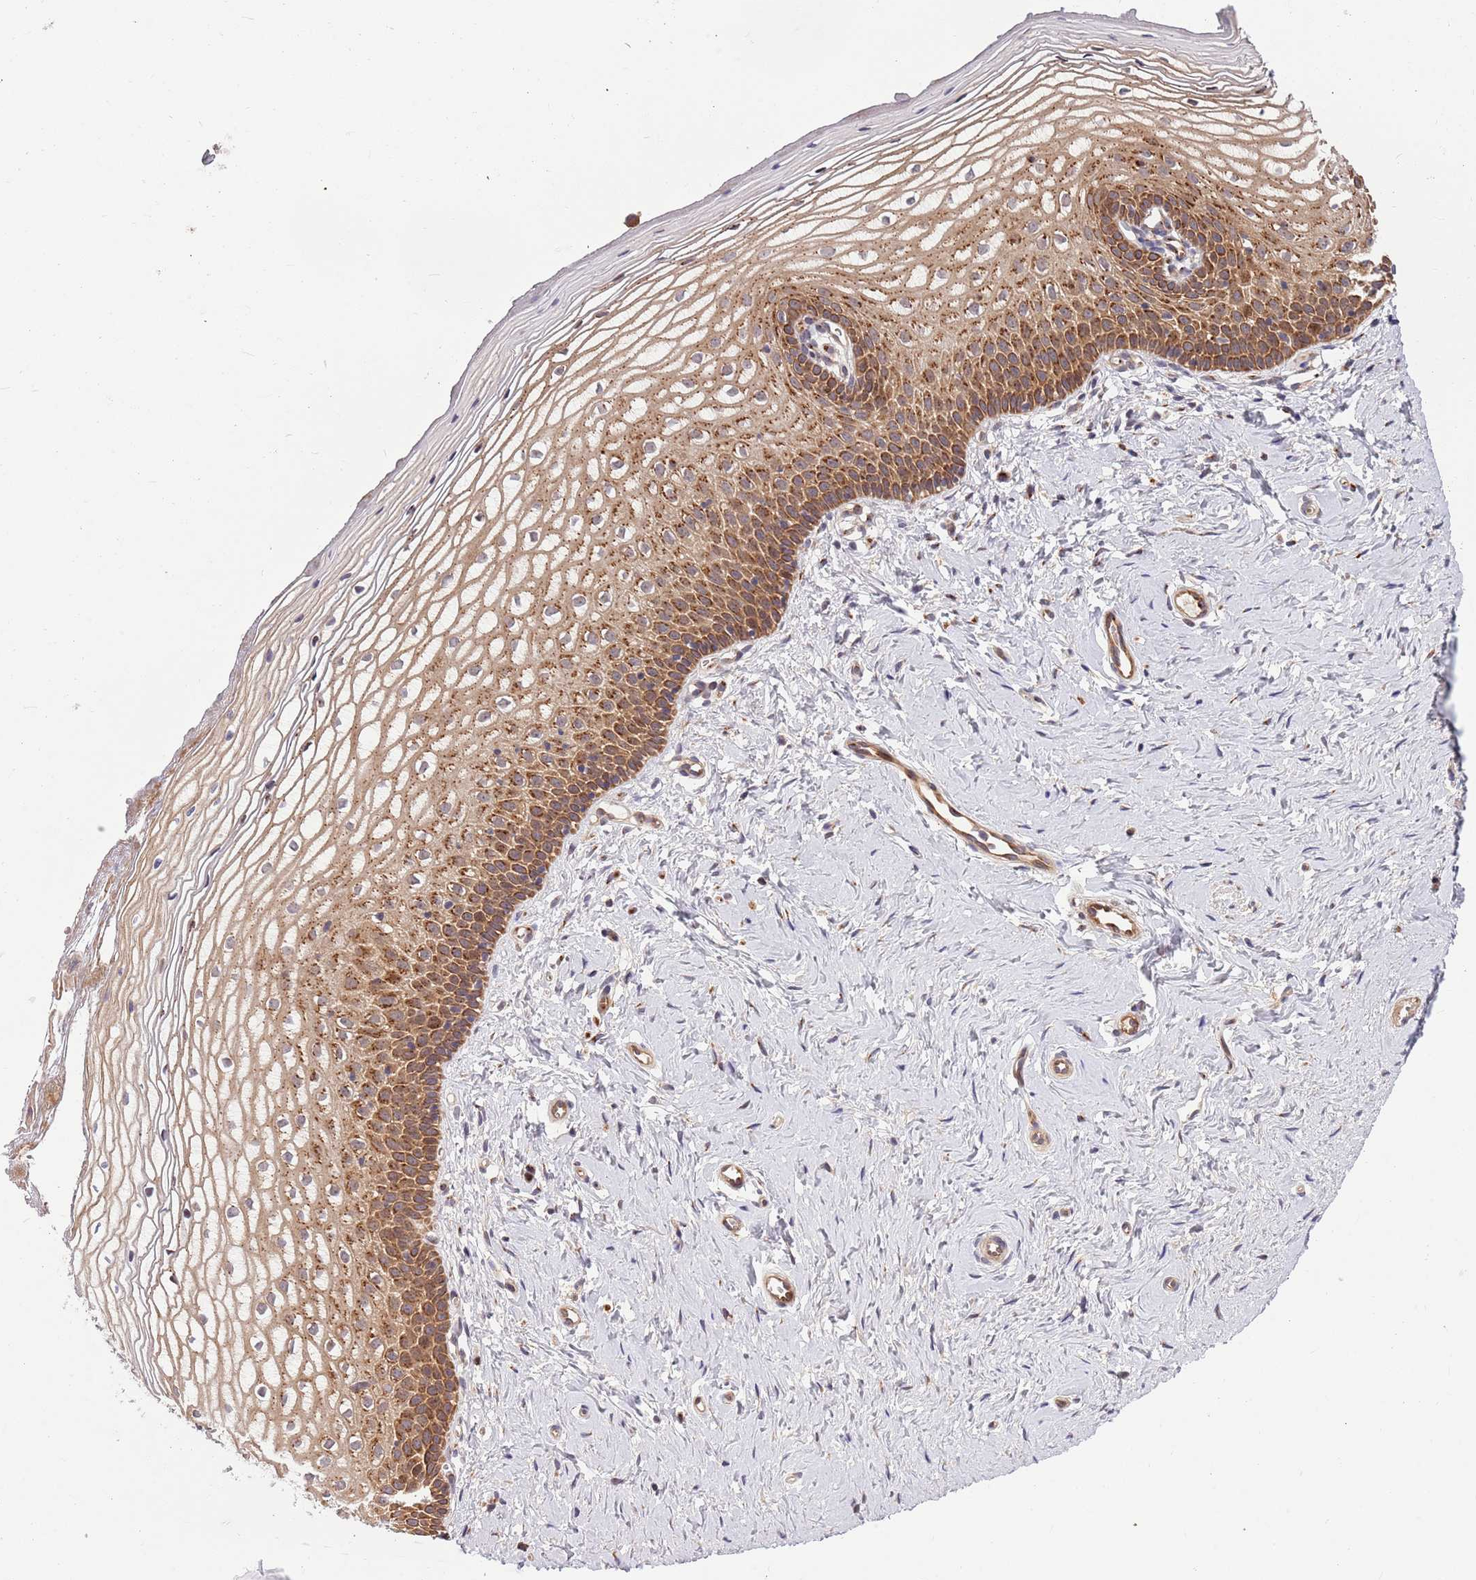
{"staining": {"intensity": "moderate", "quantity": ">75%", "location": "cytoplasmic/membranous"}, "tissue": "vagina", "cell_type": "Squamous epithelial cells", "image_type": "normal", "snomed": [{"axis": "morphology", "description": "Normal tissue, NOS"}, {"axis": "topography", "description": "Vagina"}], "caption": "Immunohistochemistry staining of benign vagina, which exhibits medium levels of moderate cytoplasmic/membranous expression in about >75% of squamous epithelial cells indicating moderate cytoplasmic/membranous protein staining. The staining was performed using DAB (3,3'-diaminobenzidine) (brown) for protein detection and nuclei were counterstained in hematoxylin (blue).", "gene": "HAUS3", "patient": {"sex": "female", "age": 65}}